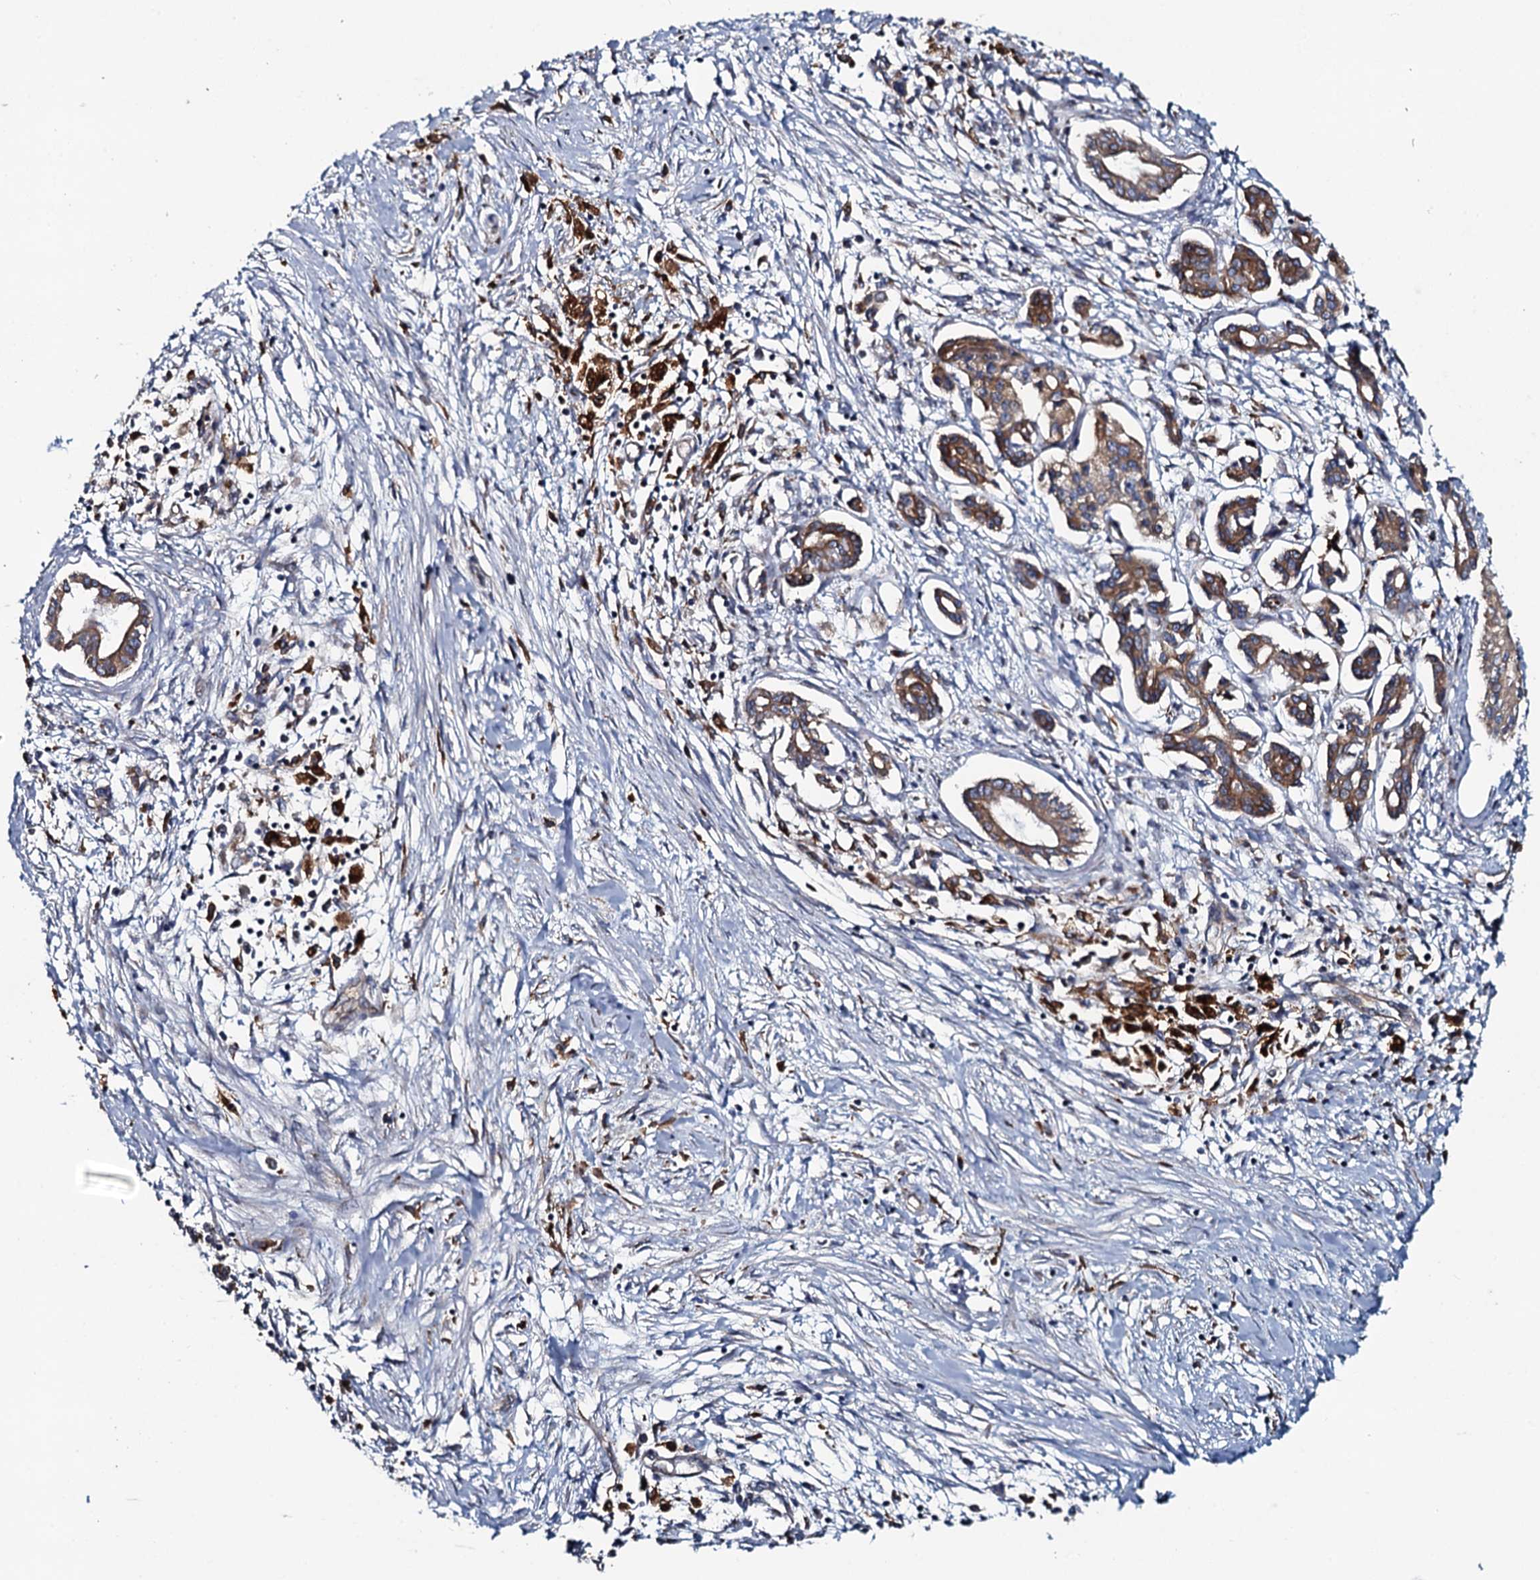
{"staining": {"intensity": "moderate", "quantity": ">75%", "location": "cytoplasmic/membranous"}, "tissue": "pancreatic cancer", "cell_type": "Tumor cells", "image_type": "cancer", "snomed": [{"axis": "morphology", "description": "Adenocarcinoma, NOS"}, {"axis": "topography", "description": "Pancreas"}], "caption": "Tumor cells reveal medium levels of moderate cytoplasmic/membranous staining in approximately >75% of cells in pancreatic cancer (adenocarcinoma).", "gene": "TMEM151A", "patient": {"sex": "female", "age": 50}}